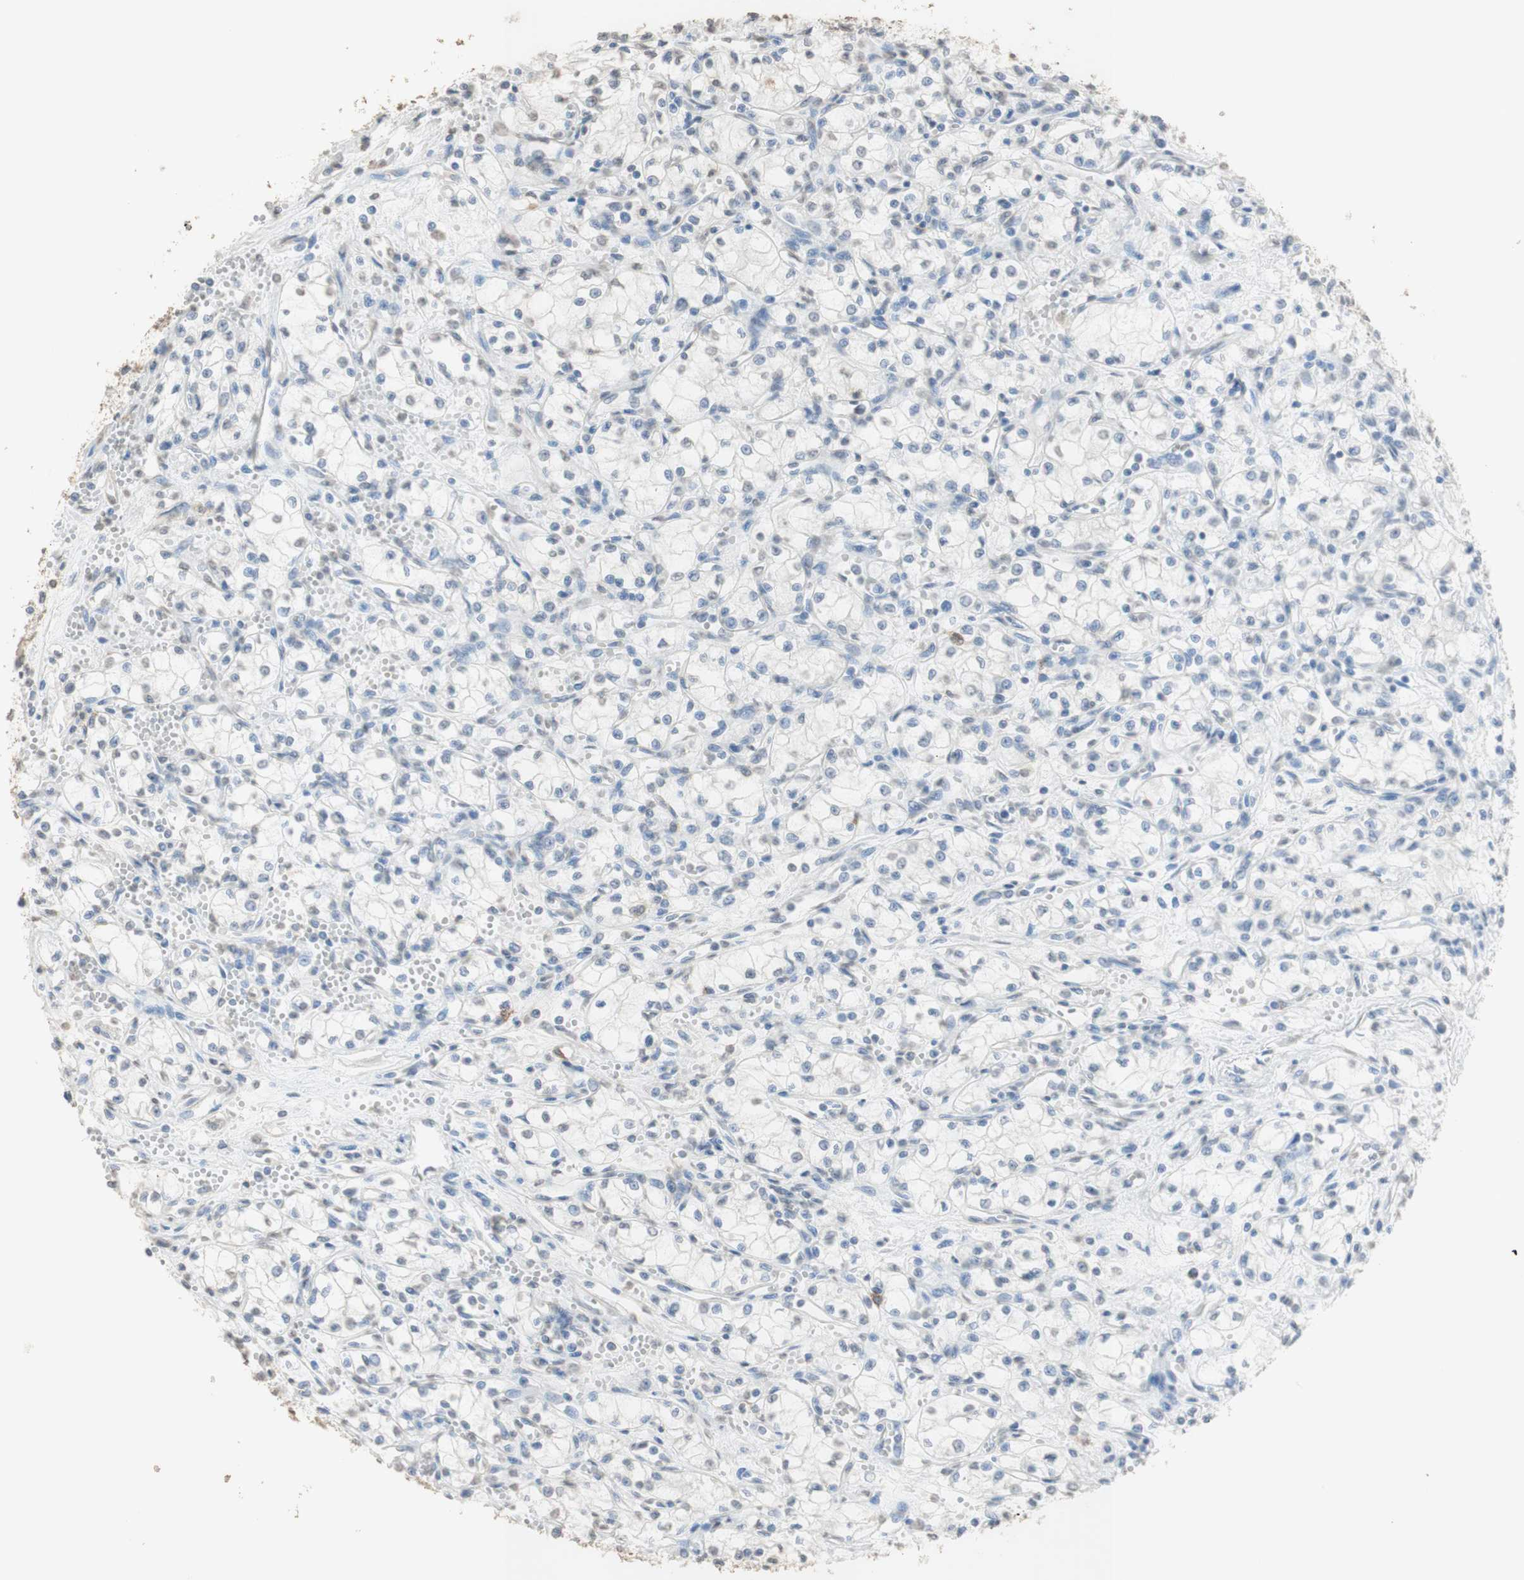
{"staining": {"intensity": "negative", "quantity": "none", "location": "none"}, "tissue": "renal cancer", "cell_type": "Tumor cells", "image_type": "cancer", "snomed": [{"axis": "morphology", "description": "Normal tissue, NOS"}, {"axis": "morphology", "description": "Adenocarcinoma, NOS"}, {"axis": "topography", "description": "Kidney"}], "caption": "A micrograph of human renal cancer is negative for staining in tumor cells.", "gene": "L1CAM", "patient": {"sex": "male", "age": 59}}